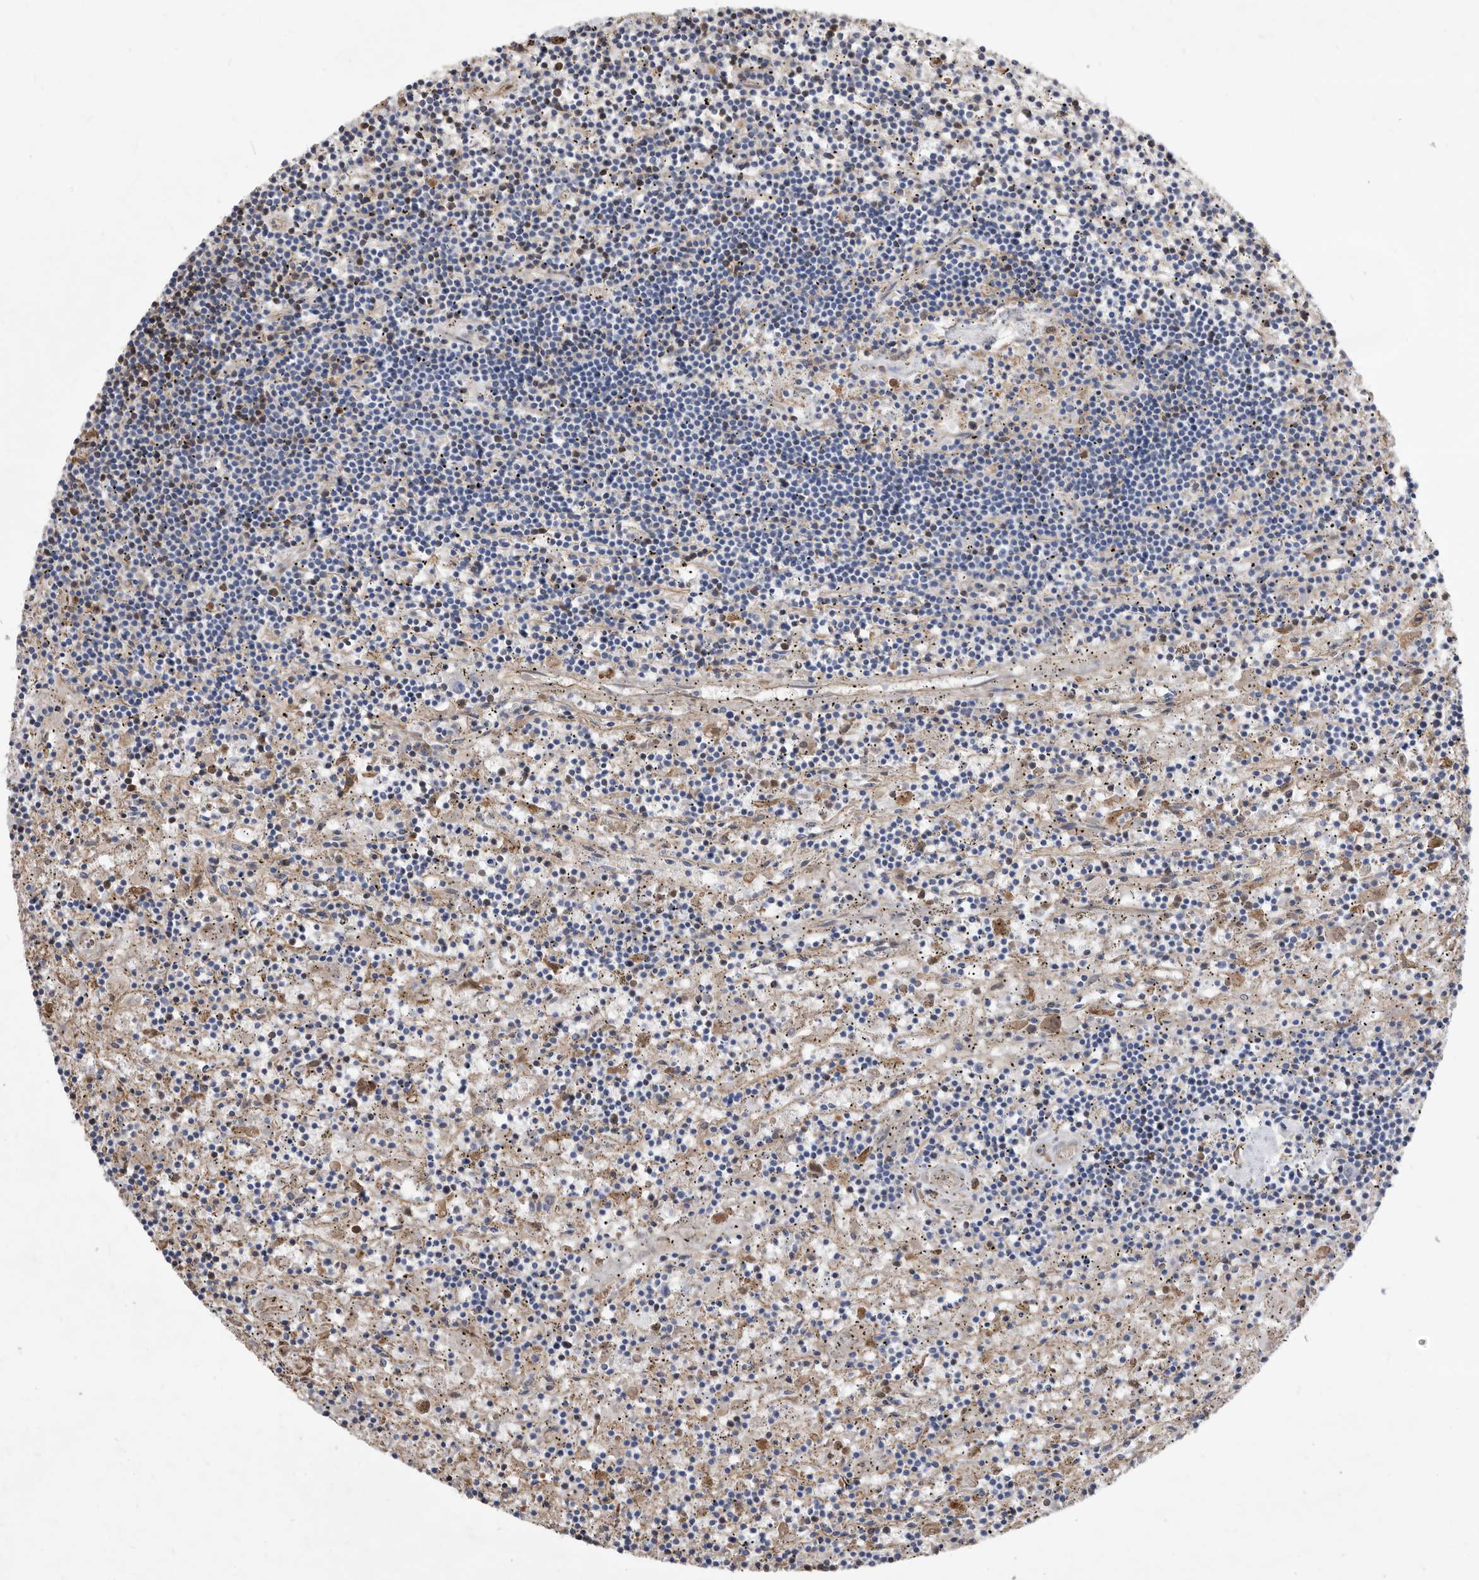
{"staining": {"intensity": "negative", "quantity": "none", "location": "none"}, "tissue": "lymphoma", "cell_type": "Tumor cells", "image_type": "cancer", "snomed": [{"axis": "morphology", "description": "Malignant lymphoma, non-Hodgkin's type, Low grade"}, {"axis": "topography", "description": "Spleen"}], "caption": "DAB (3,3'-diaminobenzidine) immunohistochemical staining of human lymphoma reveals no significant expression in tumor cells.", "gene": "ATP13A3", "patient": {"sex": "male", "age": 76}}